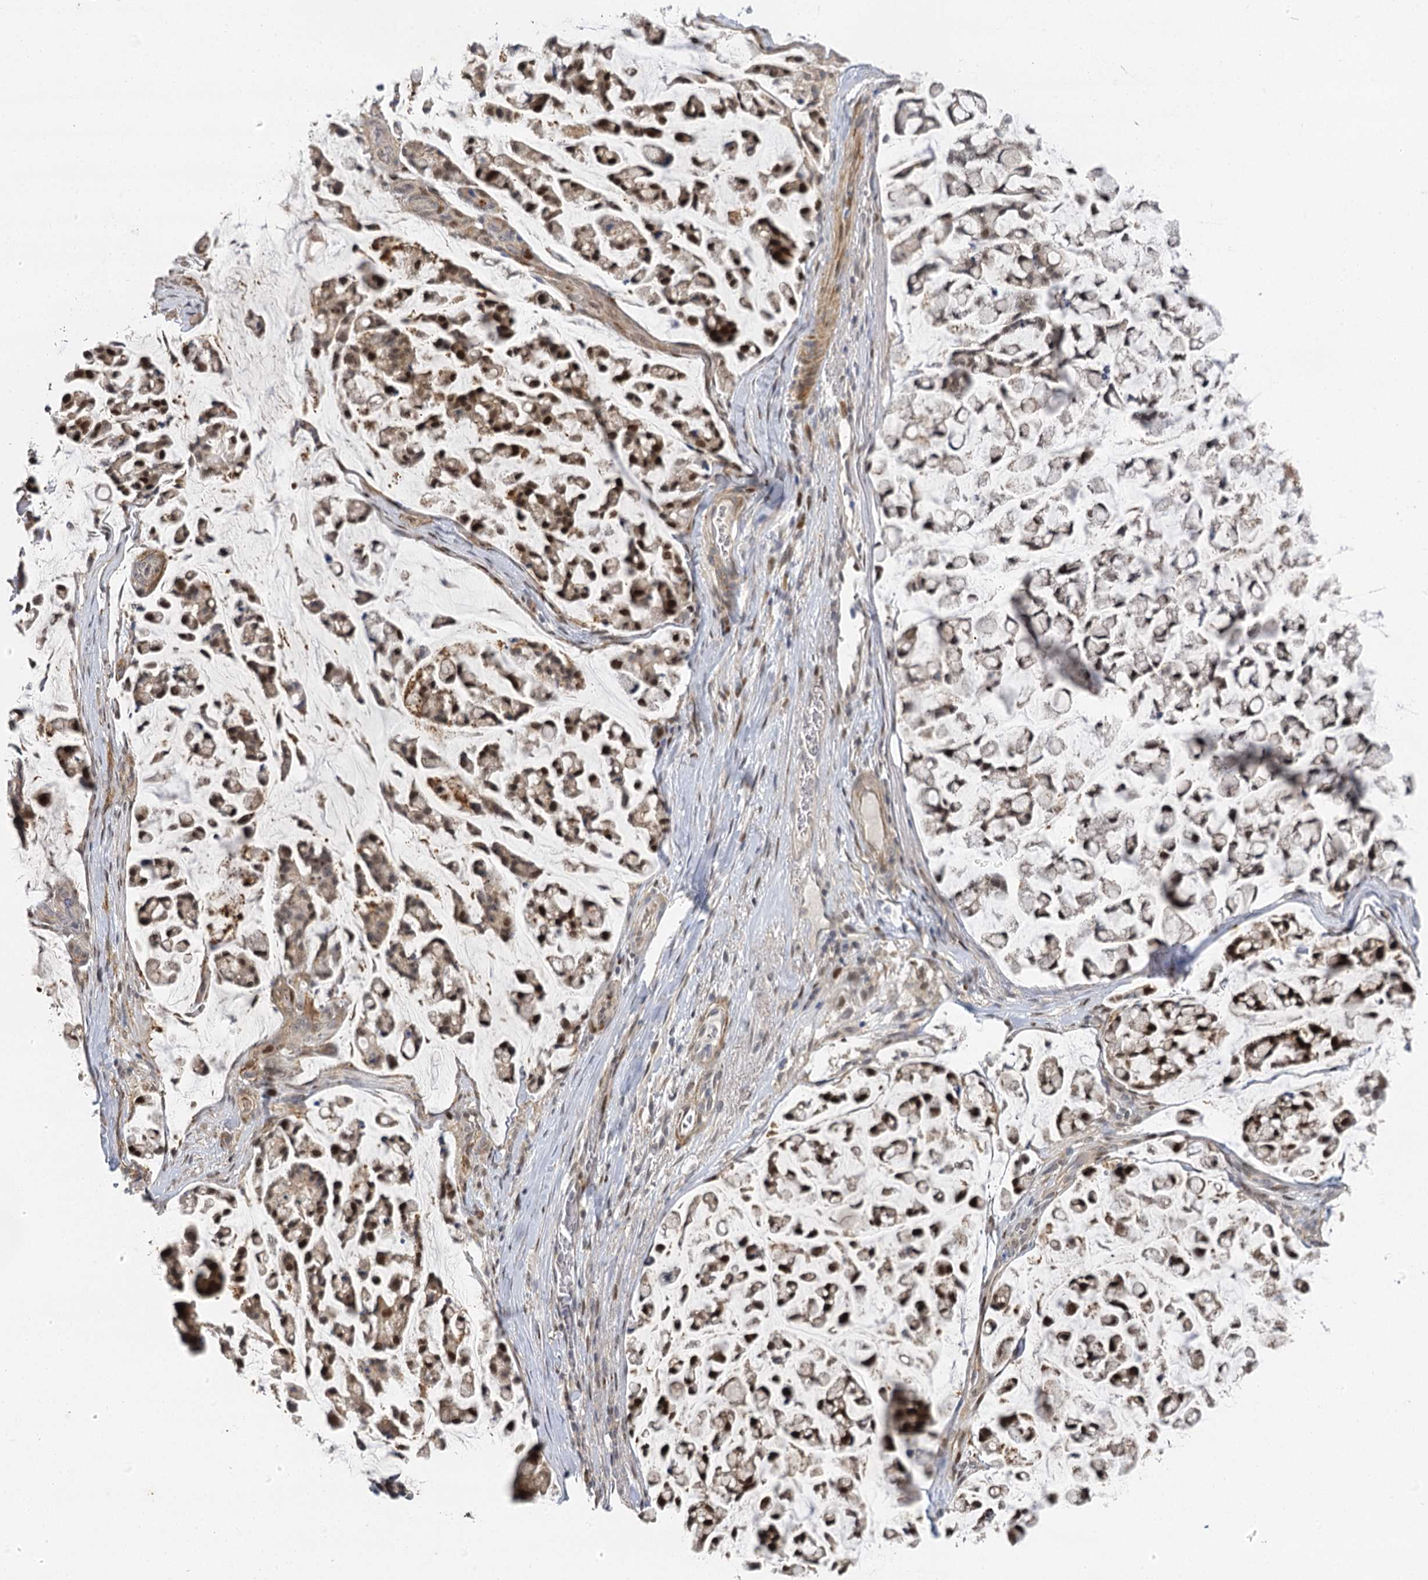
{"staining": {"intensity": "weak", "quantity": "25%-75%", "location": "nuclear"}, "tissue": "stomach cancer", "cell_type": "Tumor cells", "image_type": "cancer", "snomed": [{"axis": "morphology", "description": "Adenocarcinoma, NOS"}, {"axis": "topography", "description": "Stomach, lower"}], "caption": "A photomicrograph showing weak nuclear expression in approximately 25%-75% of tumor cells in stomach cancer, as visualized by brown immunohistochemical staining.", "gene": "IL11RA", "patient": {"sex": "male", "age": 67}}